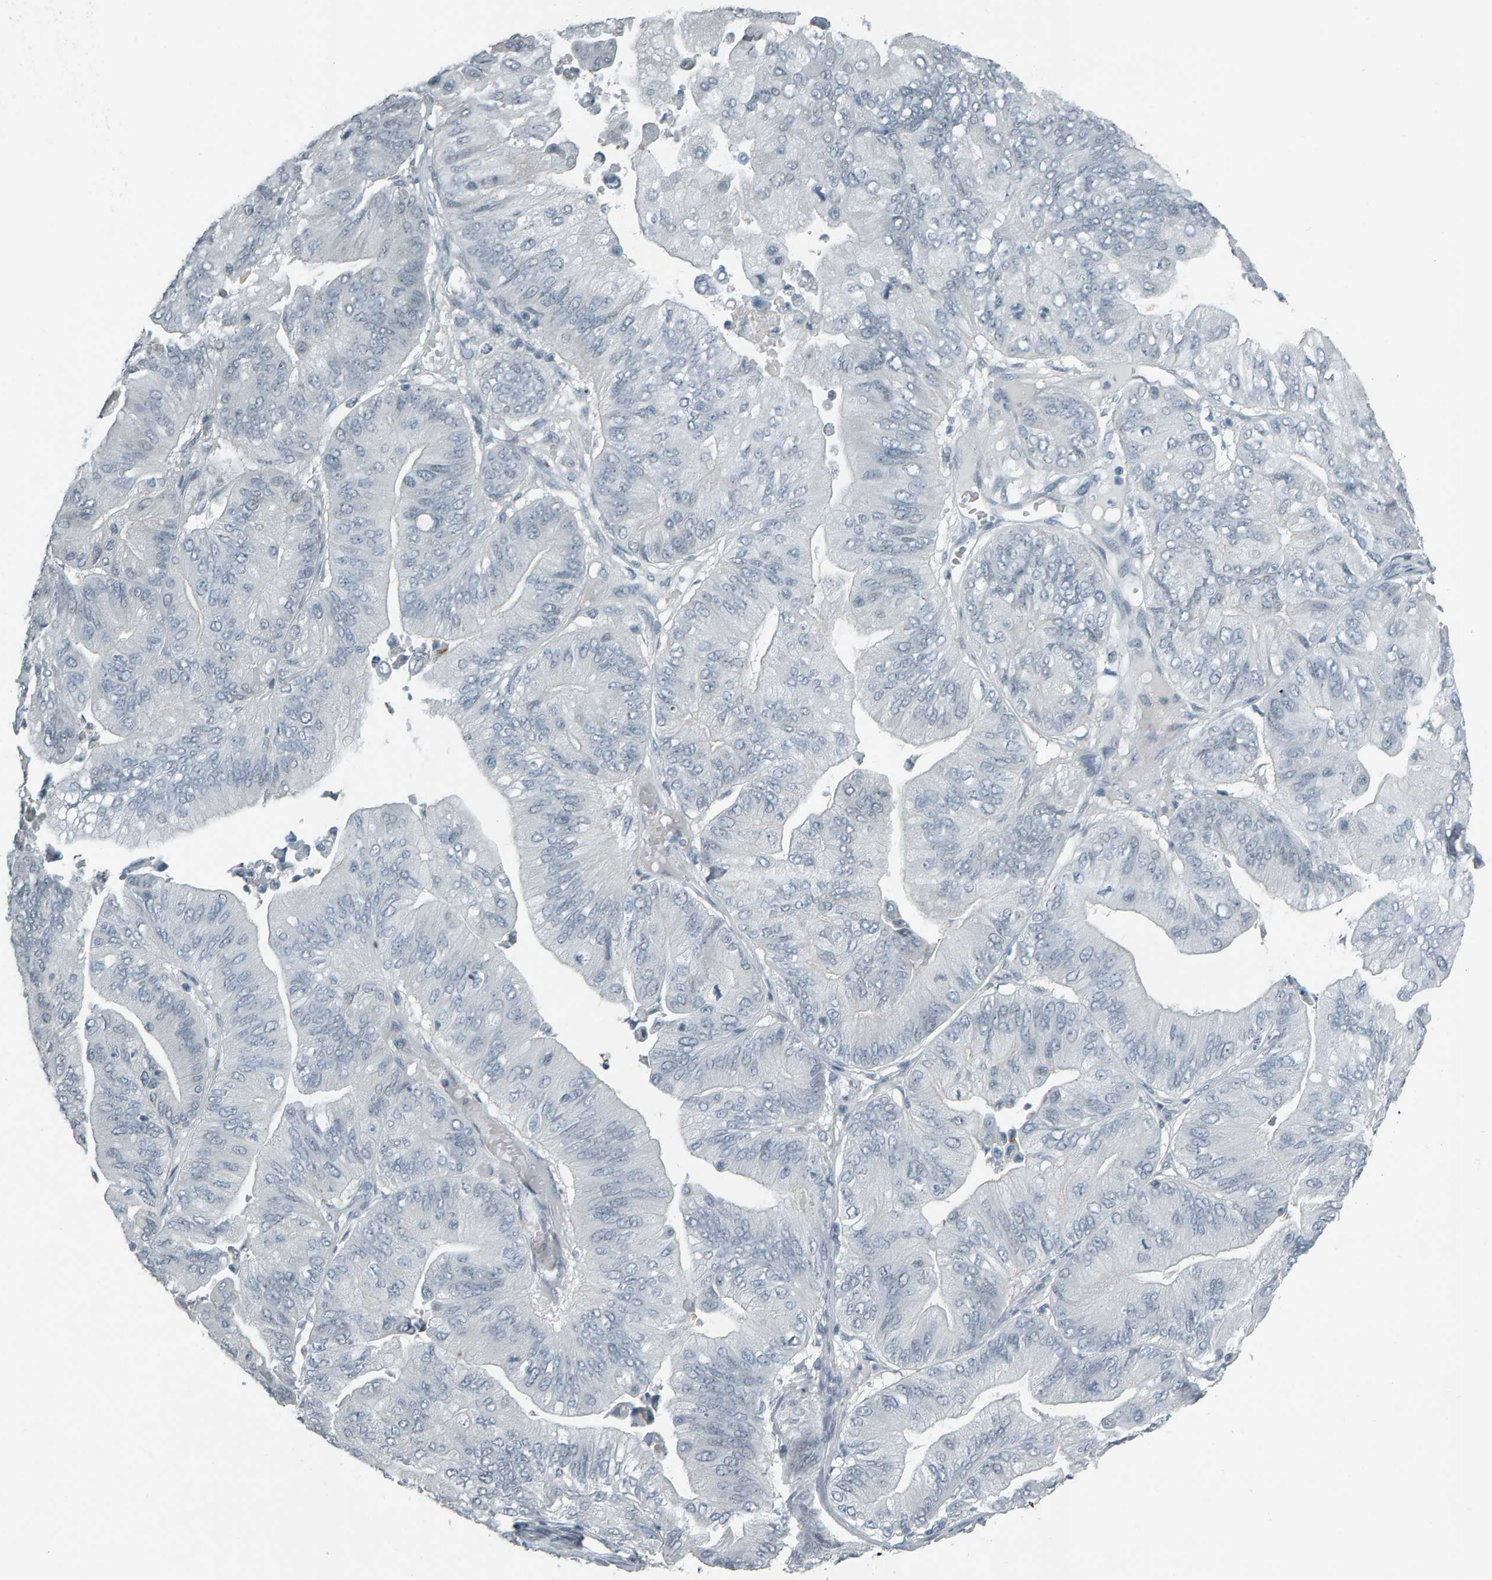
{"staining": {"intensity": "negative", "quantity": "none", "location": "none"}, "tissue": "ovarian cancer", "cell_type": "Tumor cells", "image_type": "cancer", "snomed": [{"axis": "morphology", "description": "Cystadenocarcinoma, mucinous, NOS"}, {"axis": "topography", "description": "Ovary"}], "caption": "Human ovarian mucinous cystadenocarcinoma stained for a protein using immunohistochemistry (IHC) reveals no expression in tumor cells.", "gene": "PYY", "patient": {"sex": "female", "age": 61}}